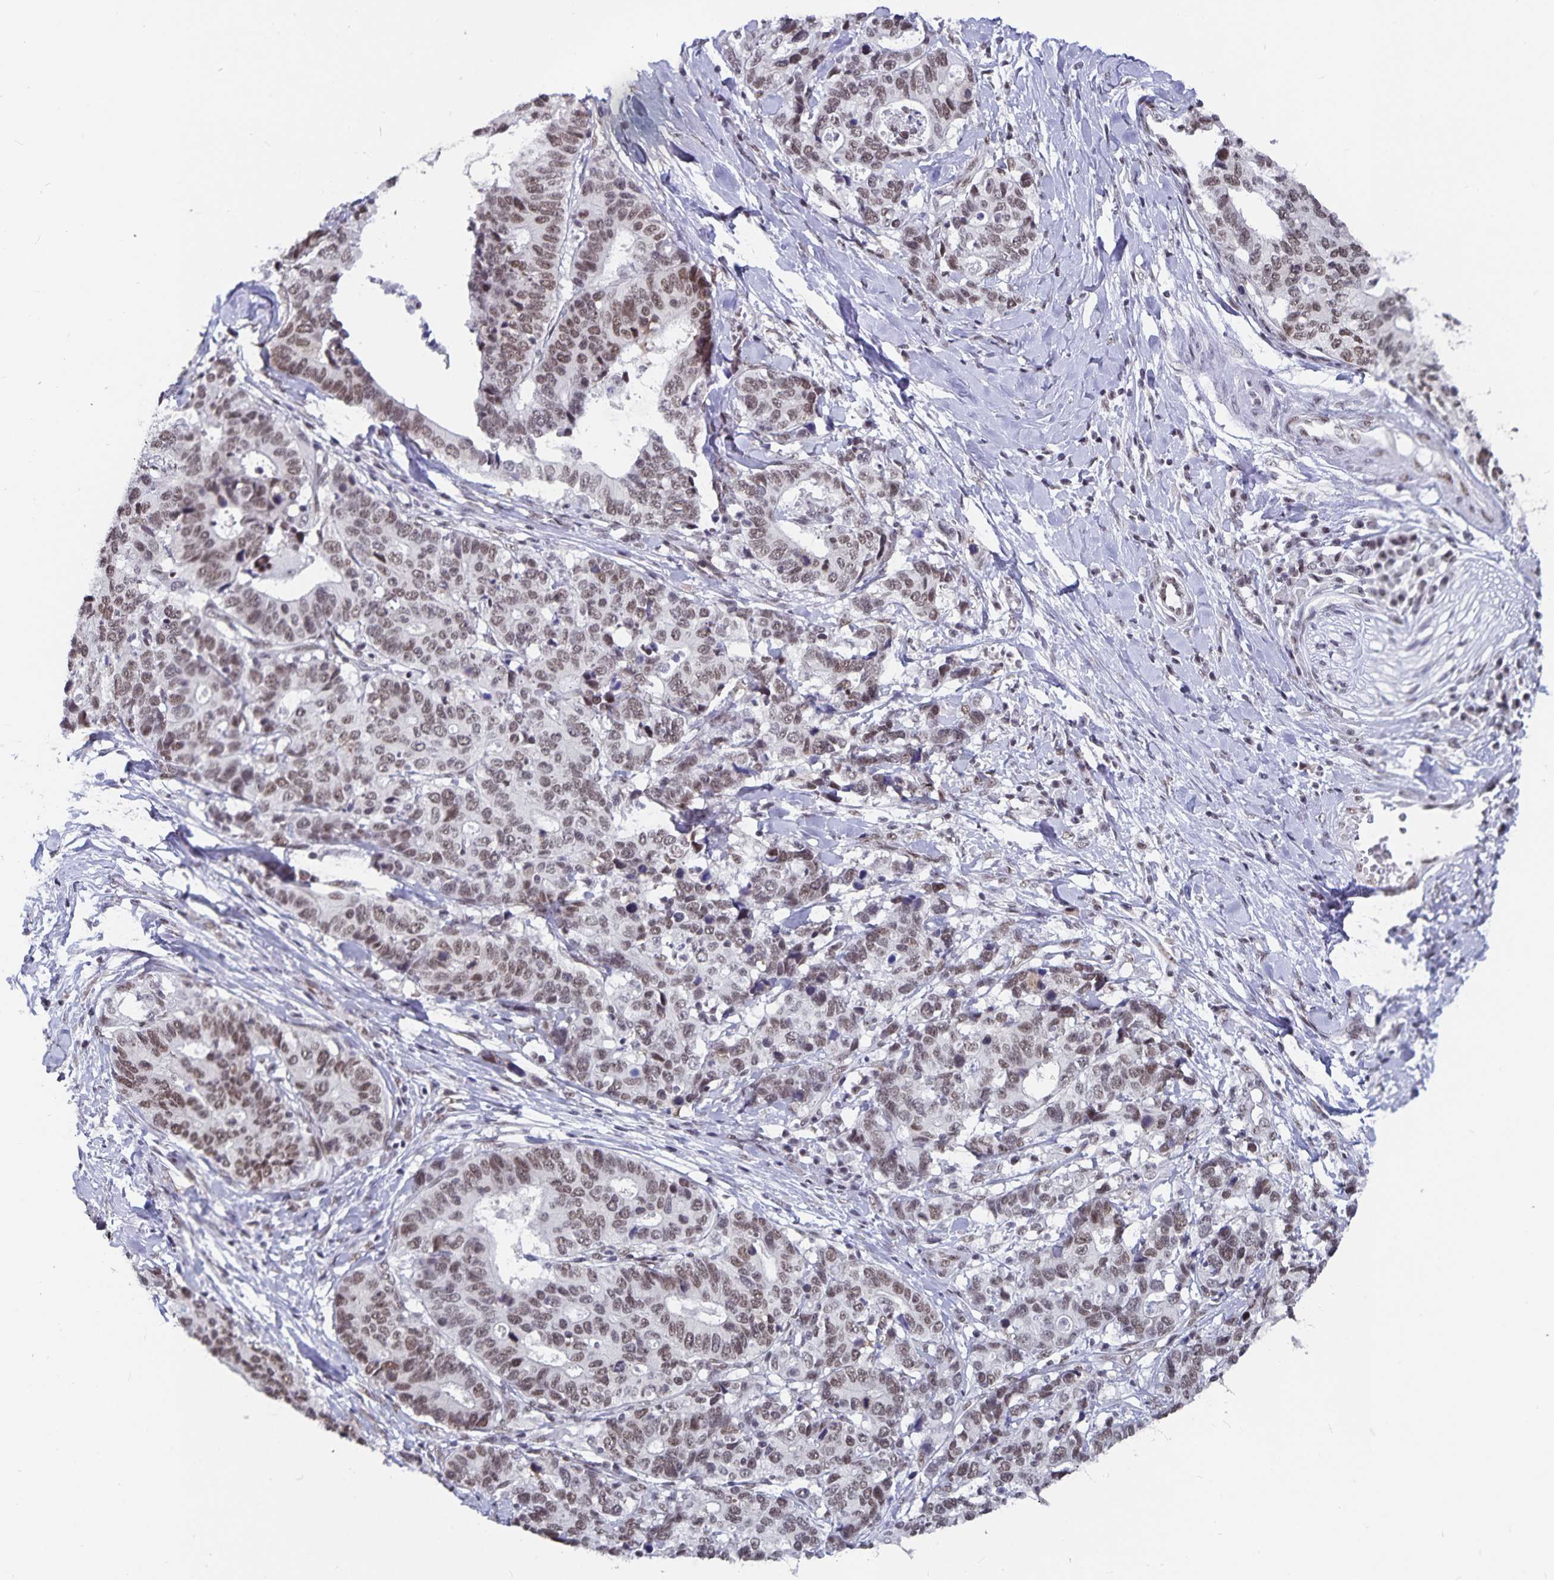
{"staining": {"intensity": "moderate", "quantity": ">75%", "location": "nuclear"}, "tissue": "stomach cancer", "cell_type": "Tumor cells", "image_type": "cancer", "snomed": [{"axis": "morphology", "description": "Adenocarcinoma, NOS"}, {"axis": "topography", "description": "Stomach, upper"}], "caption": "The histopathology image exhibits immunohistochemical staining of stomach cancer (adenocarcinoma). There is moderate nuclear positivity is present in about >75% of tumor cells.", "gene": "PBX2", "patient": {"sex": "female", "age": 67}}